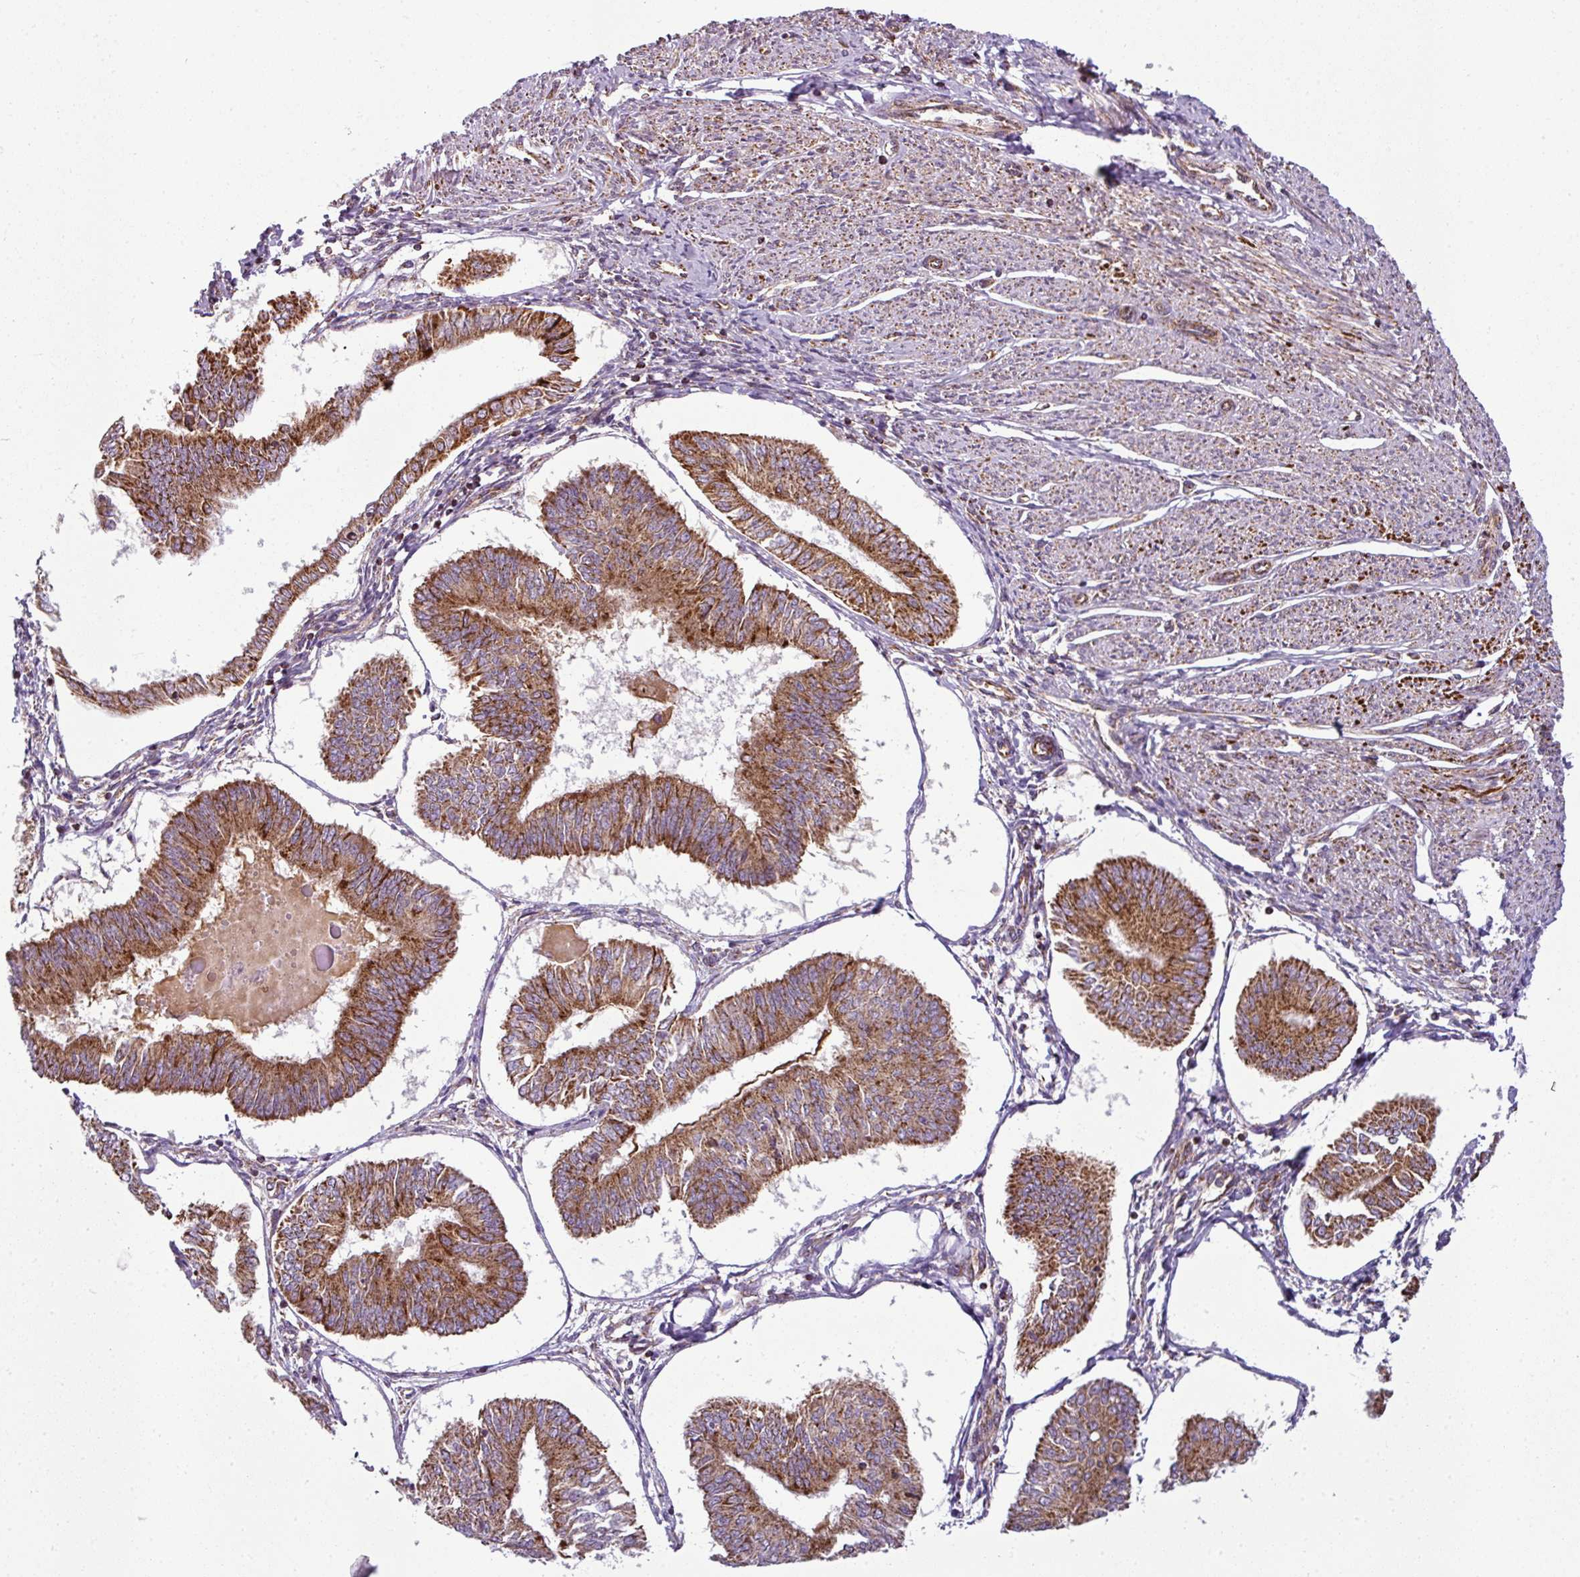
{"staining": {"intensity": "strong", "quantity": ">75%", "location": "cytoplasmic/membranous"}, "tissue": "endometrial cancer", "cell_type": "Tumor cells", "image_type": "cancer", "snomed": [{"axis": "morphology", "description": "Adenocarcinoma, NOS"}, {"axis": "topography", "description": "Endometrium"}], "caption": "This image reveals IHC staining of endometrial cancer, with high strong cytoplasmic/membranous positivity in about >75% of tumor cells.", "gene": "PRELID3B", "patient": {"sex": "female", "age": 58}}